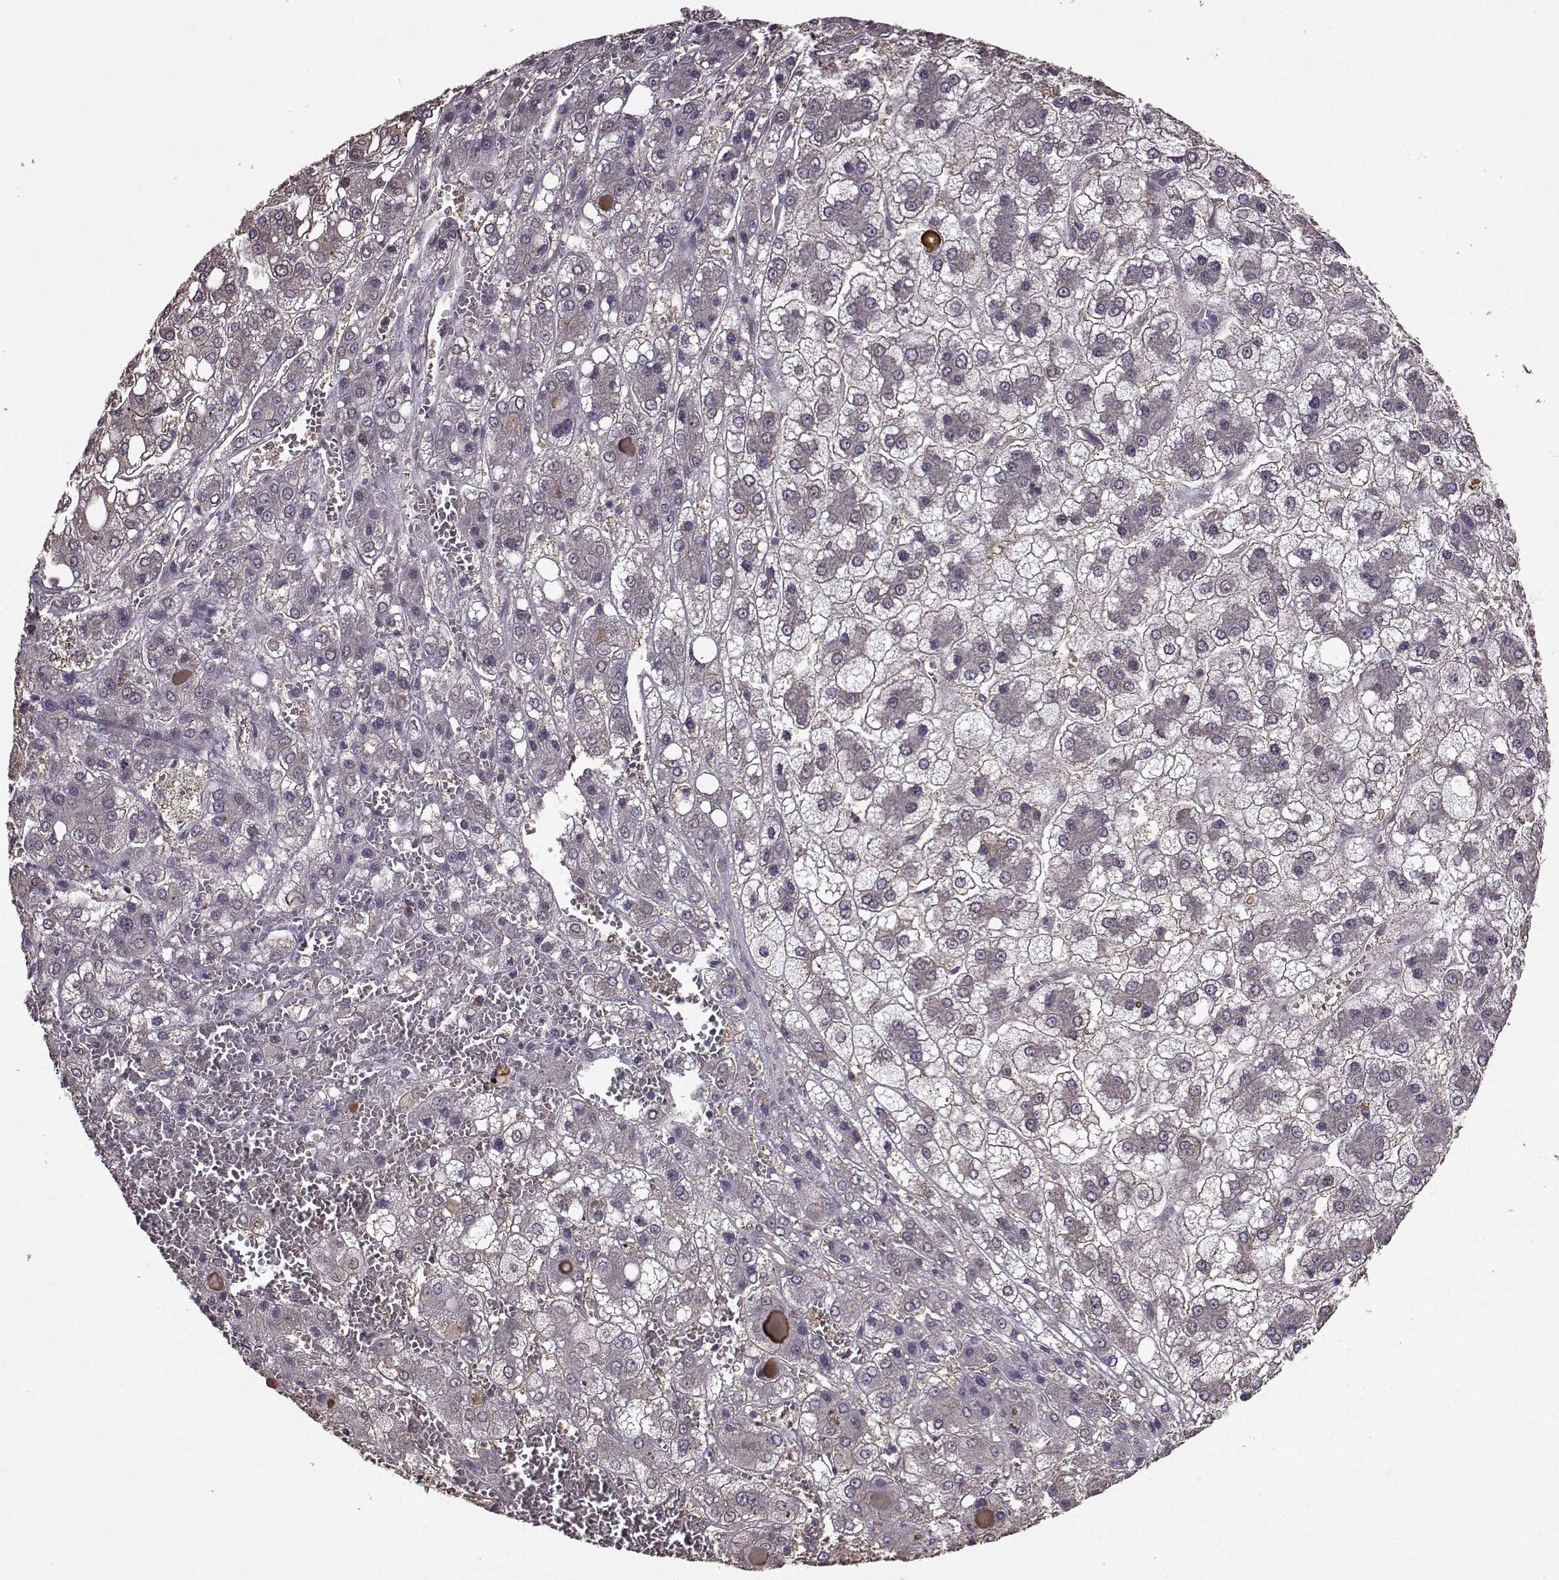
{"staining": {"intensity": "negative", "quantity": "none", "location": "none"}, "tissue": "liver cancer", "cell_type": "Tumor cells", "image_type": "cancer", "snomed": [{"axis": "morphology", "description": "Carcinoma, Hepatocellular, NOS"}, {"axis": "topography", "description": "Liver"}], "caption": "This is a photomicrograph of IHC staining of liver cancer, which shows no staining in tumor cells.", "gene": "NME1-NME2", "patient": {"sex": "male", "age": 73}}